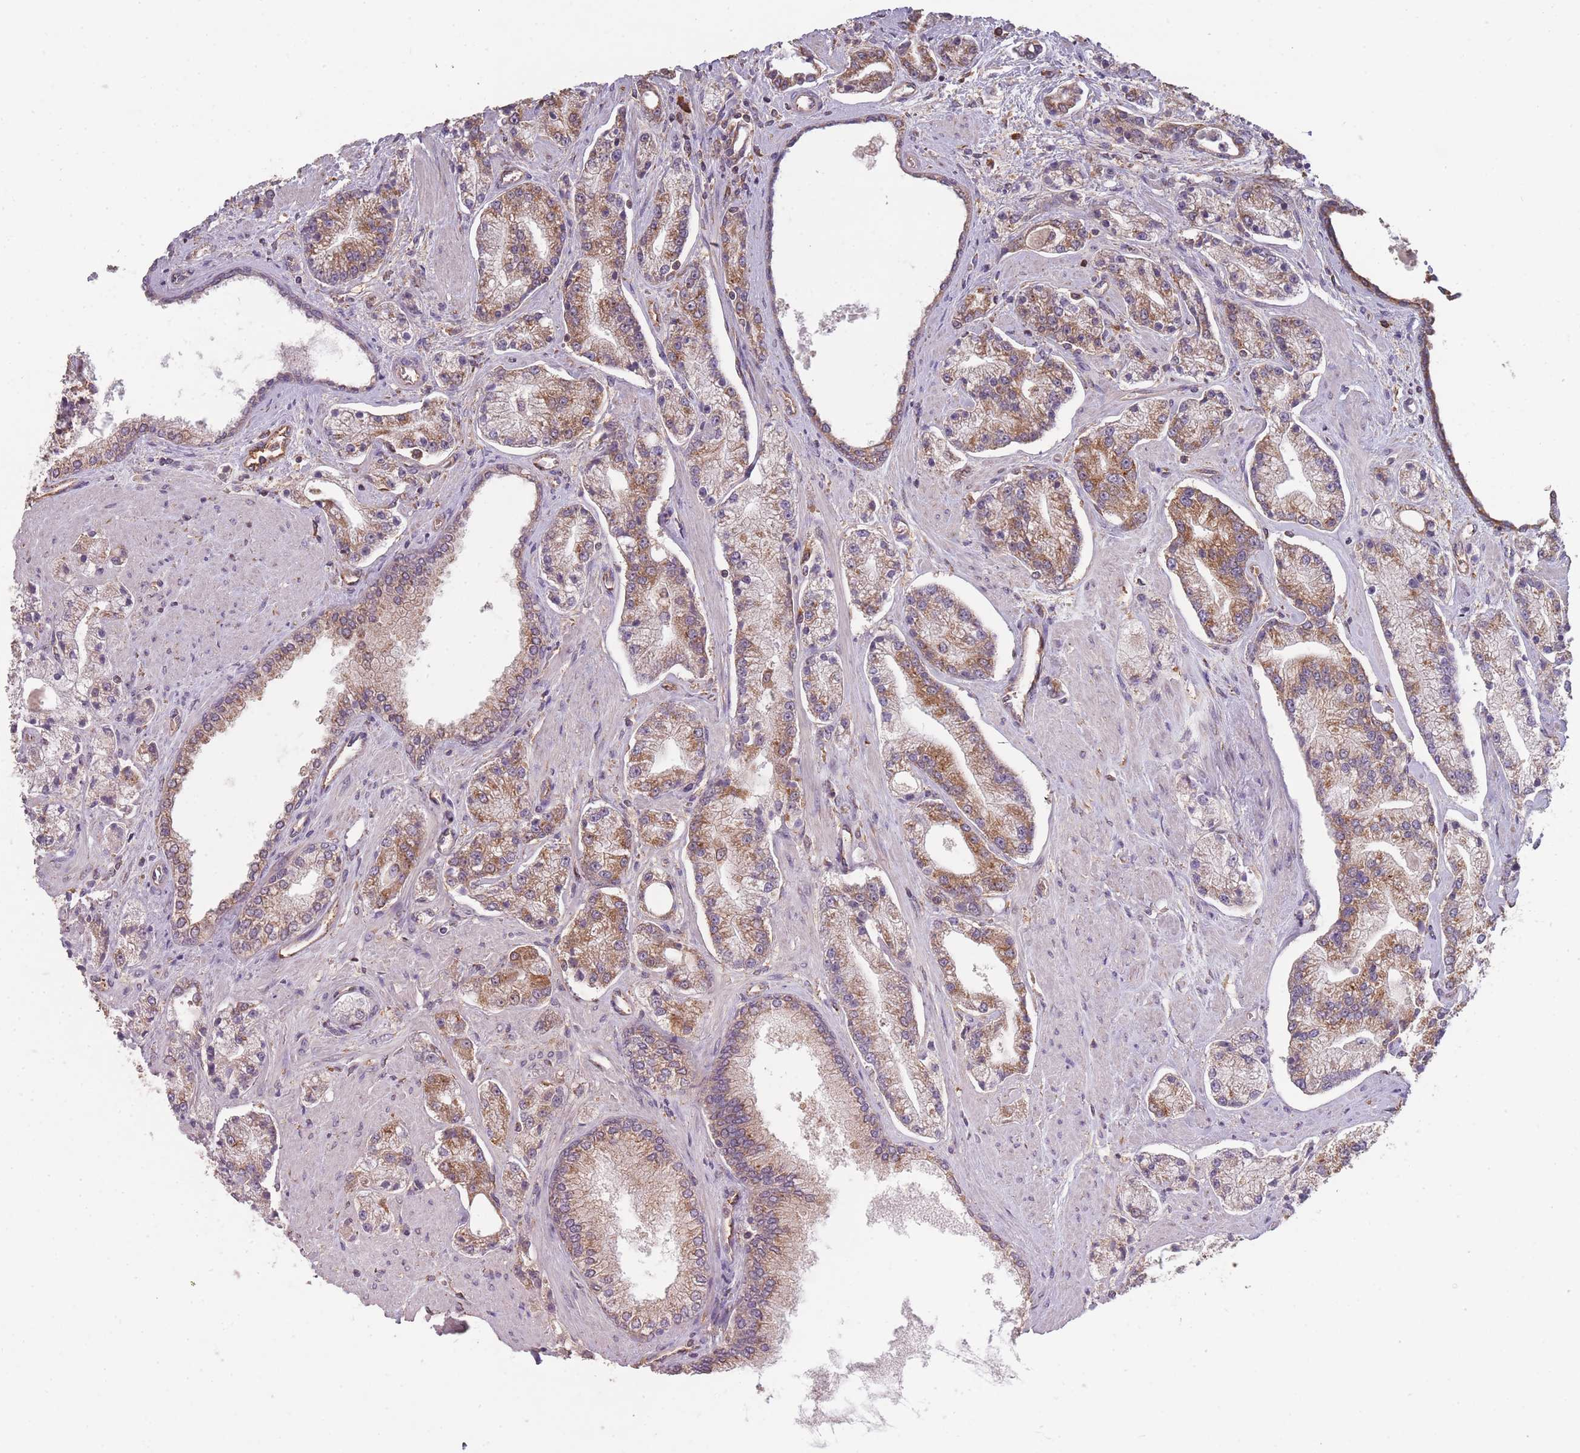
{"staining": {"intensity": "moderate", "quantity": ">75%", "location": "cytoplasmic/membranous"}, "tissue": "prostate cancer", "cell_type": "Tumor cells", "image_type": "cancer", "snomed": [{"axis": "morphology", "description": "Adenocarcinoma, High grade"}, {"axis": "topography", "description": "Prostate"}], "caption": "Human adenocarcinoma (high-grade) (prostate) stained for a protein (brown) reveals moderate cytoplasmic/membranous positive expression in approximately >75% of tumor cells.", "gene": "SANBR", "patient": {"sex": "male", "age": 67}}